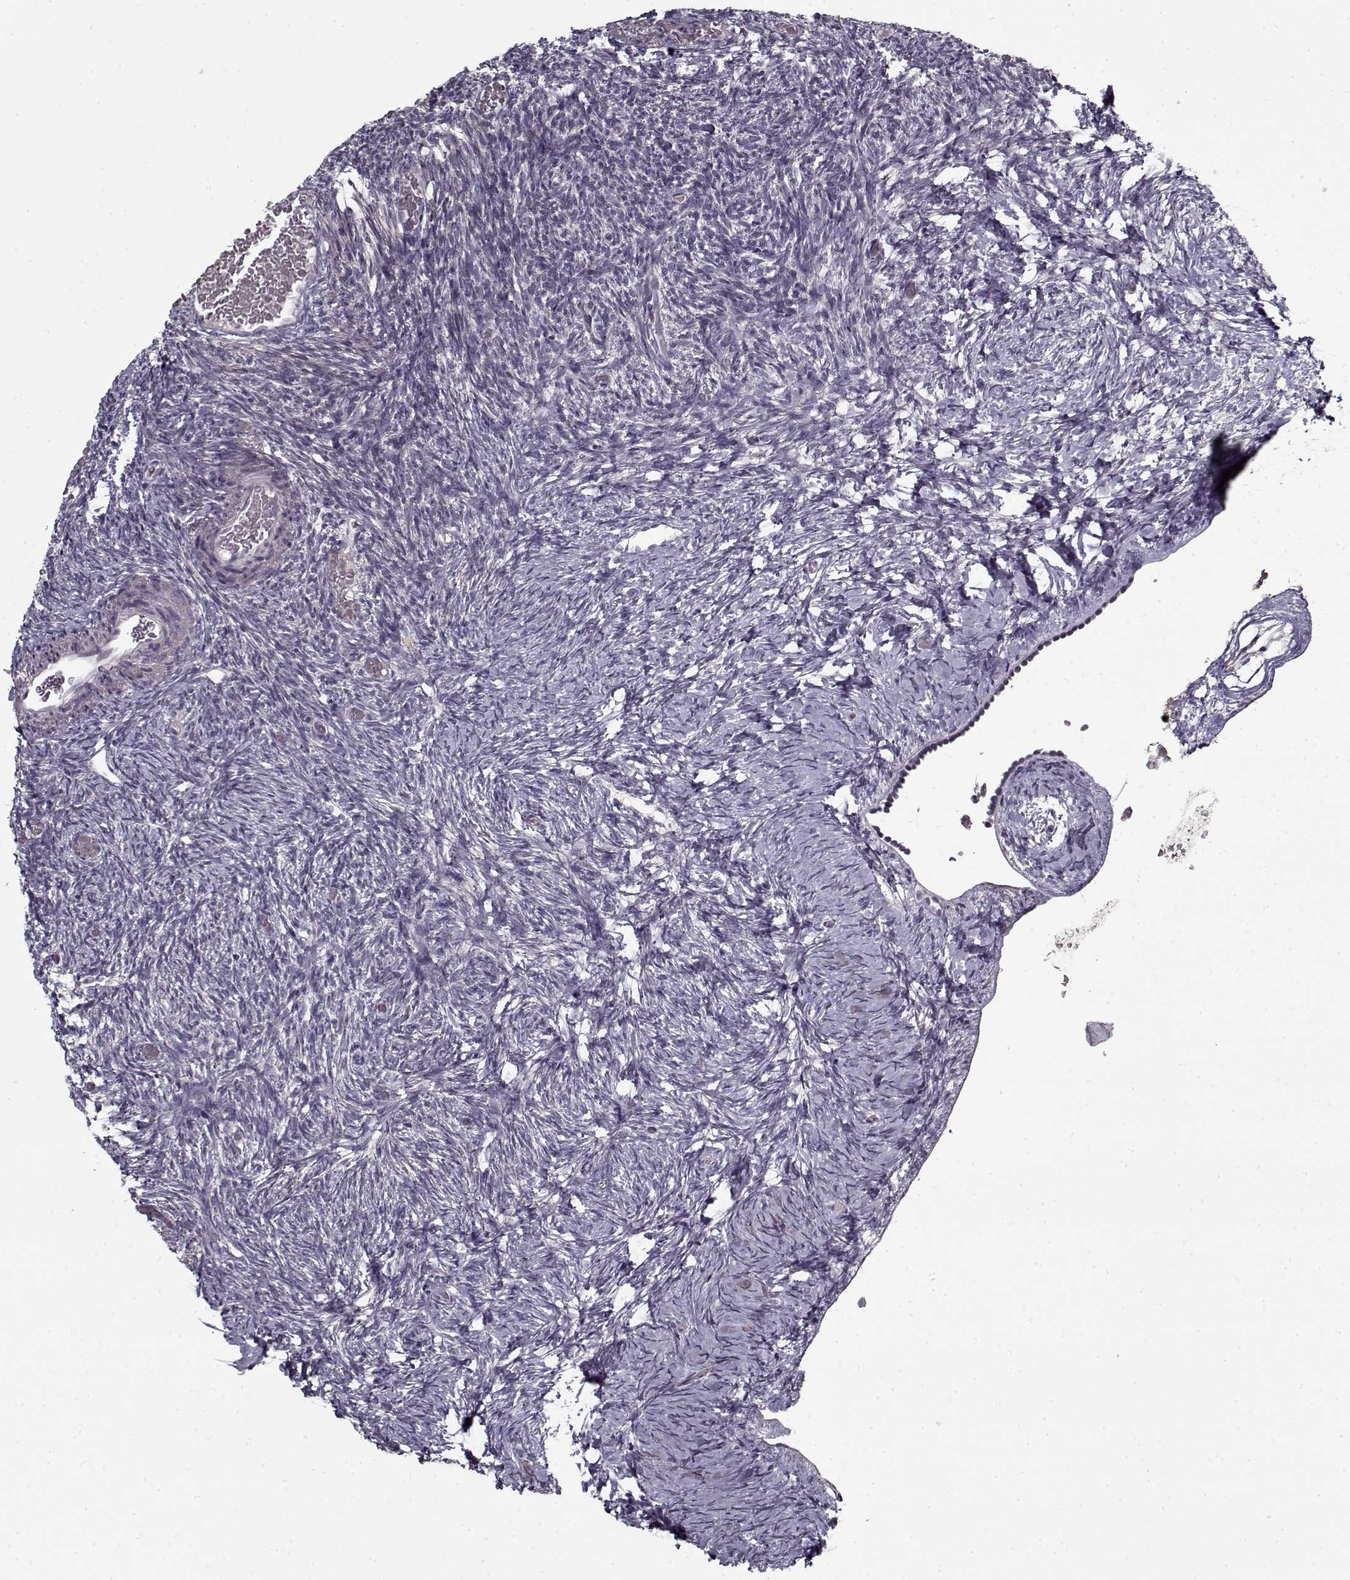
{"staining": {"intensity": "negative", "quantity": "none", "location": "none"}, "tissue": "ovary", "cell_type": "Follicle cells", "image_type": "normal", "snomed": [{"axis": "morphology", "description": "Normal tissue, NOS"}, {"axis": "topography", "description": "Ovary"}], "caption": "DAB (3,3'-diaminobenzidine) immunohistochemical staining of benign ovary shows no significant positivity in follicle cells.", "gene": "LAMA2", "patient": {"sex": "female", "age": 39}}